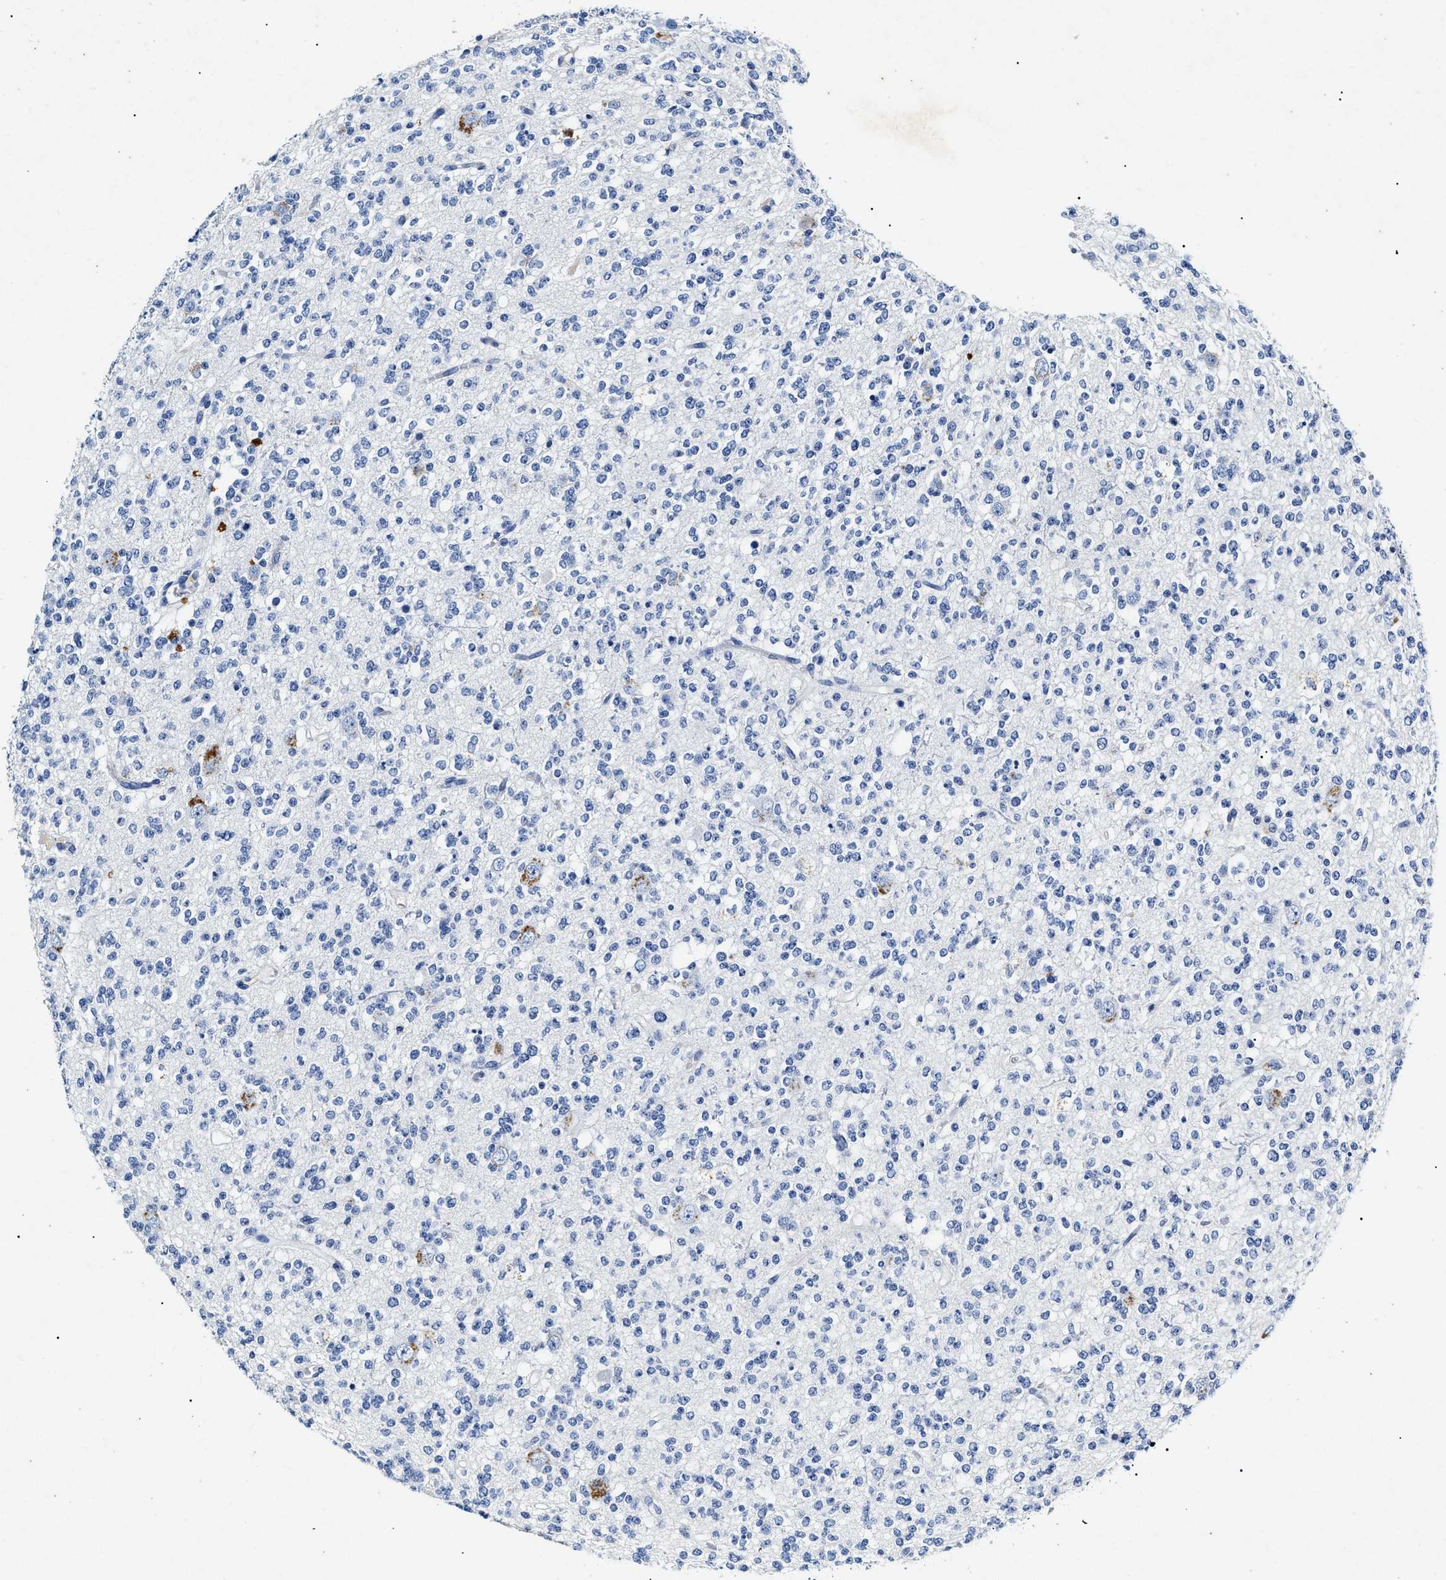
{"staining": {"intensity": "negative", "quantity": "none", "location": "none"}, "tissue": "glioma", "cell_type": "Tumor cells", "image_type": "cancer", "snomed": [{"axis": "morphology", "description": "Glioma, malignant, Low grade"}, {"axis": "topography", "description": "Brain"}], "caption": "Micrograph shows no significant protein expression in tumor cells of malignant glioma (low-grade).", "gene": "LRRC8E", "patient": {"sex": "male", "age": 38}}